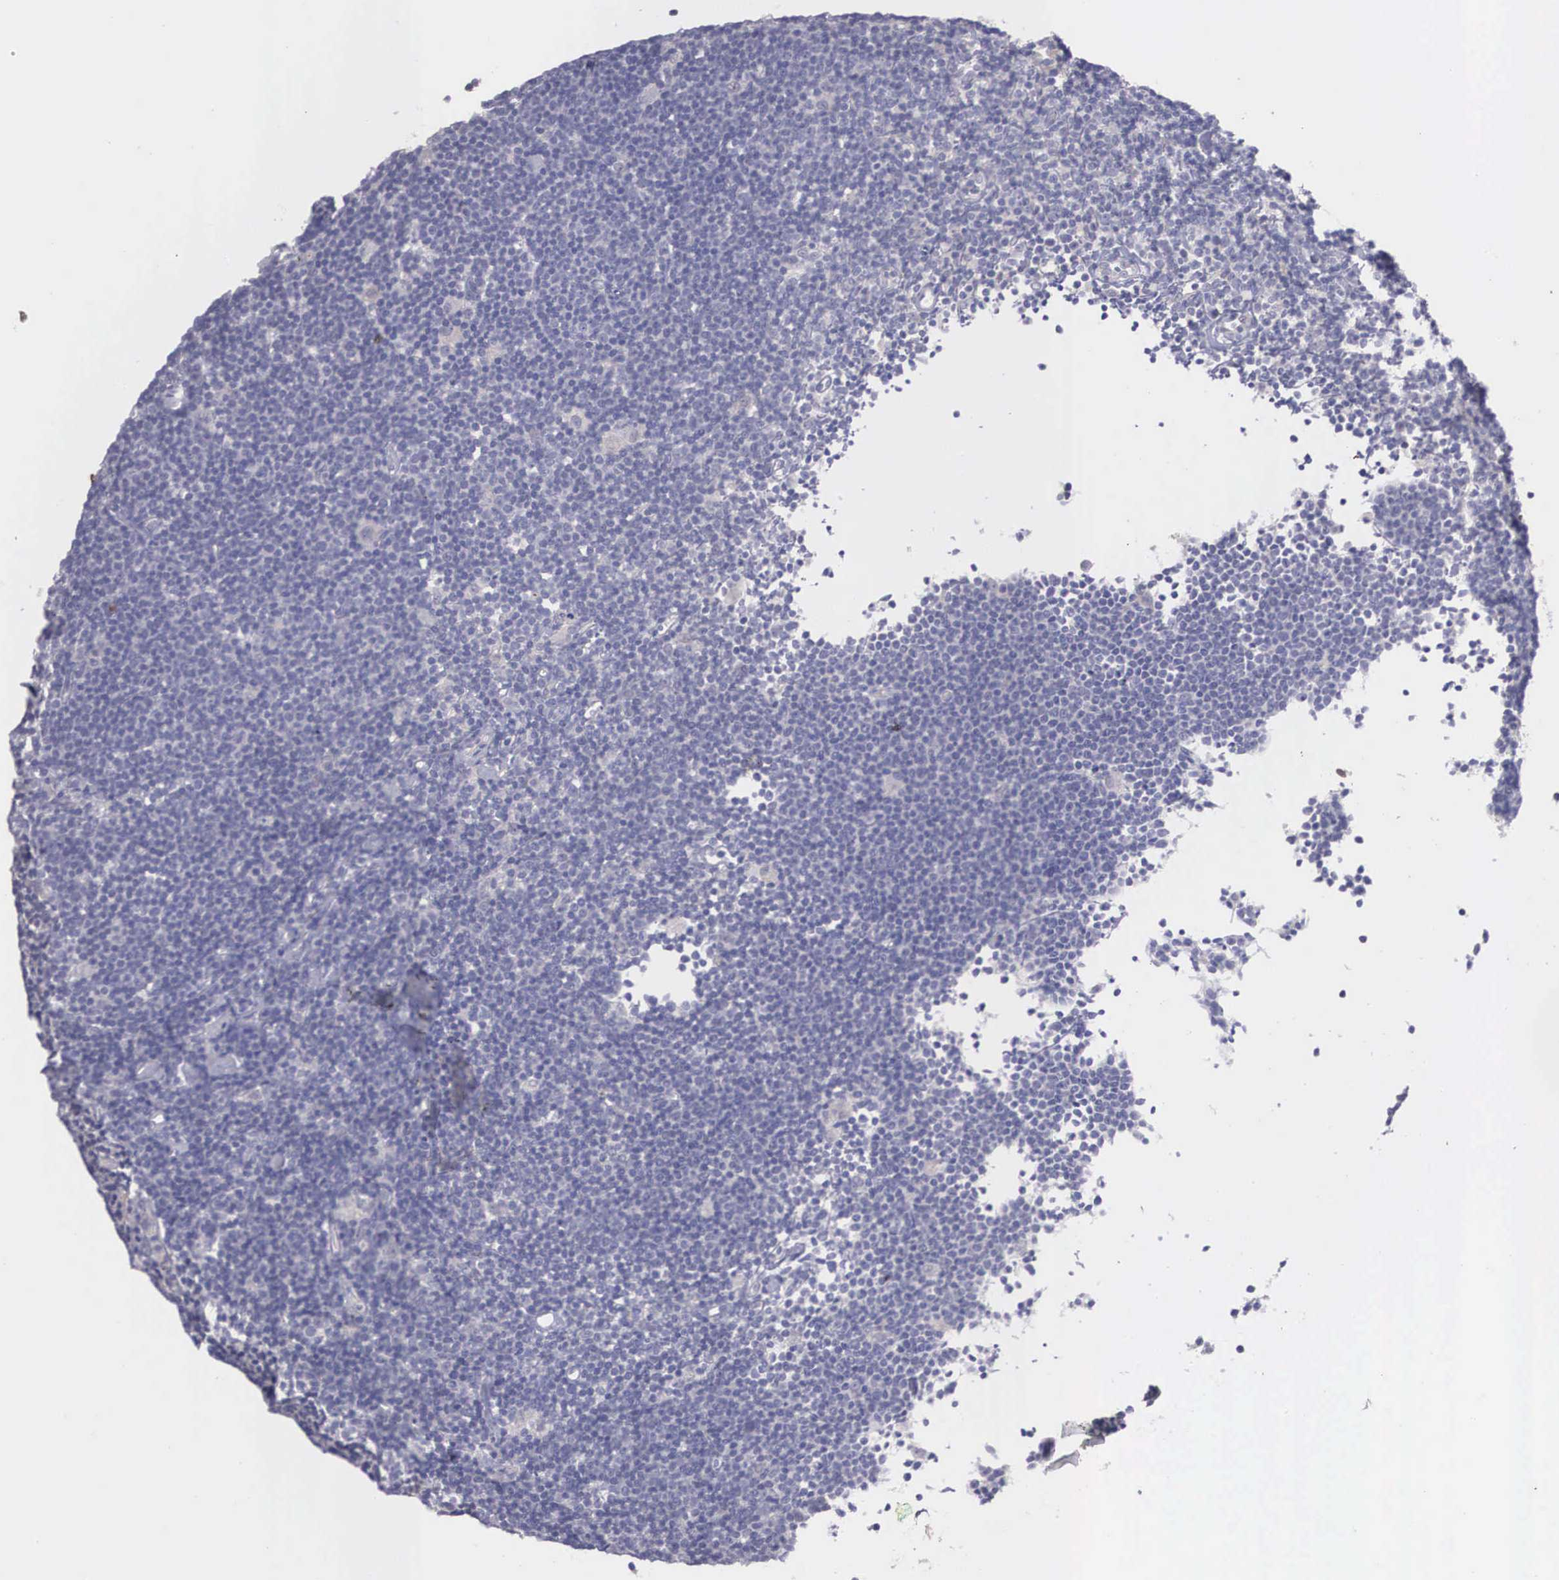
{"staining": {"intensity": "negative", "quantity": "none", "location": "none"}, "tissue": "lymphoma", "cell_type": "Tumor cells", "image_type": "cancer", "snomed": [{"axis": "morphology", "description": "Malignant lymphoma, non-Hodgkin's type, Low grade"}, {"axis": "topography", "description": "Lymph node"}], "caption": "The photomicrograph reveals no significant expression in tumor cells of lymphoma.", "gene": "REPS2", "patient": {"sex": "male", "age": 65}}